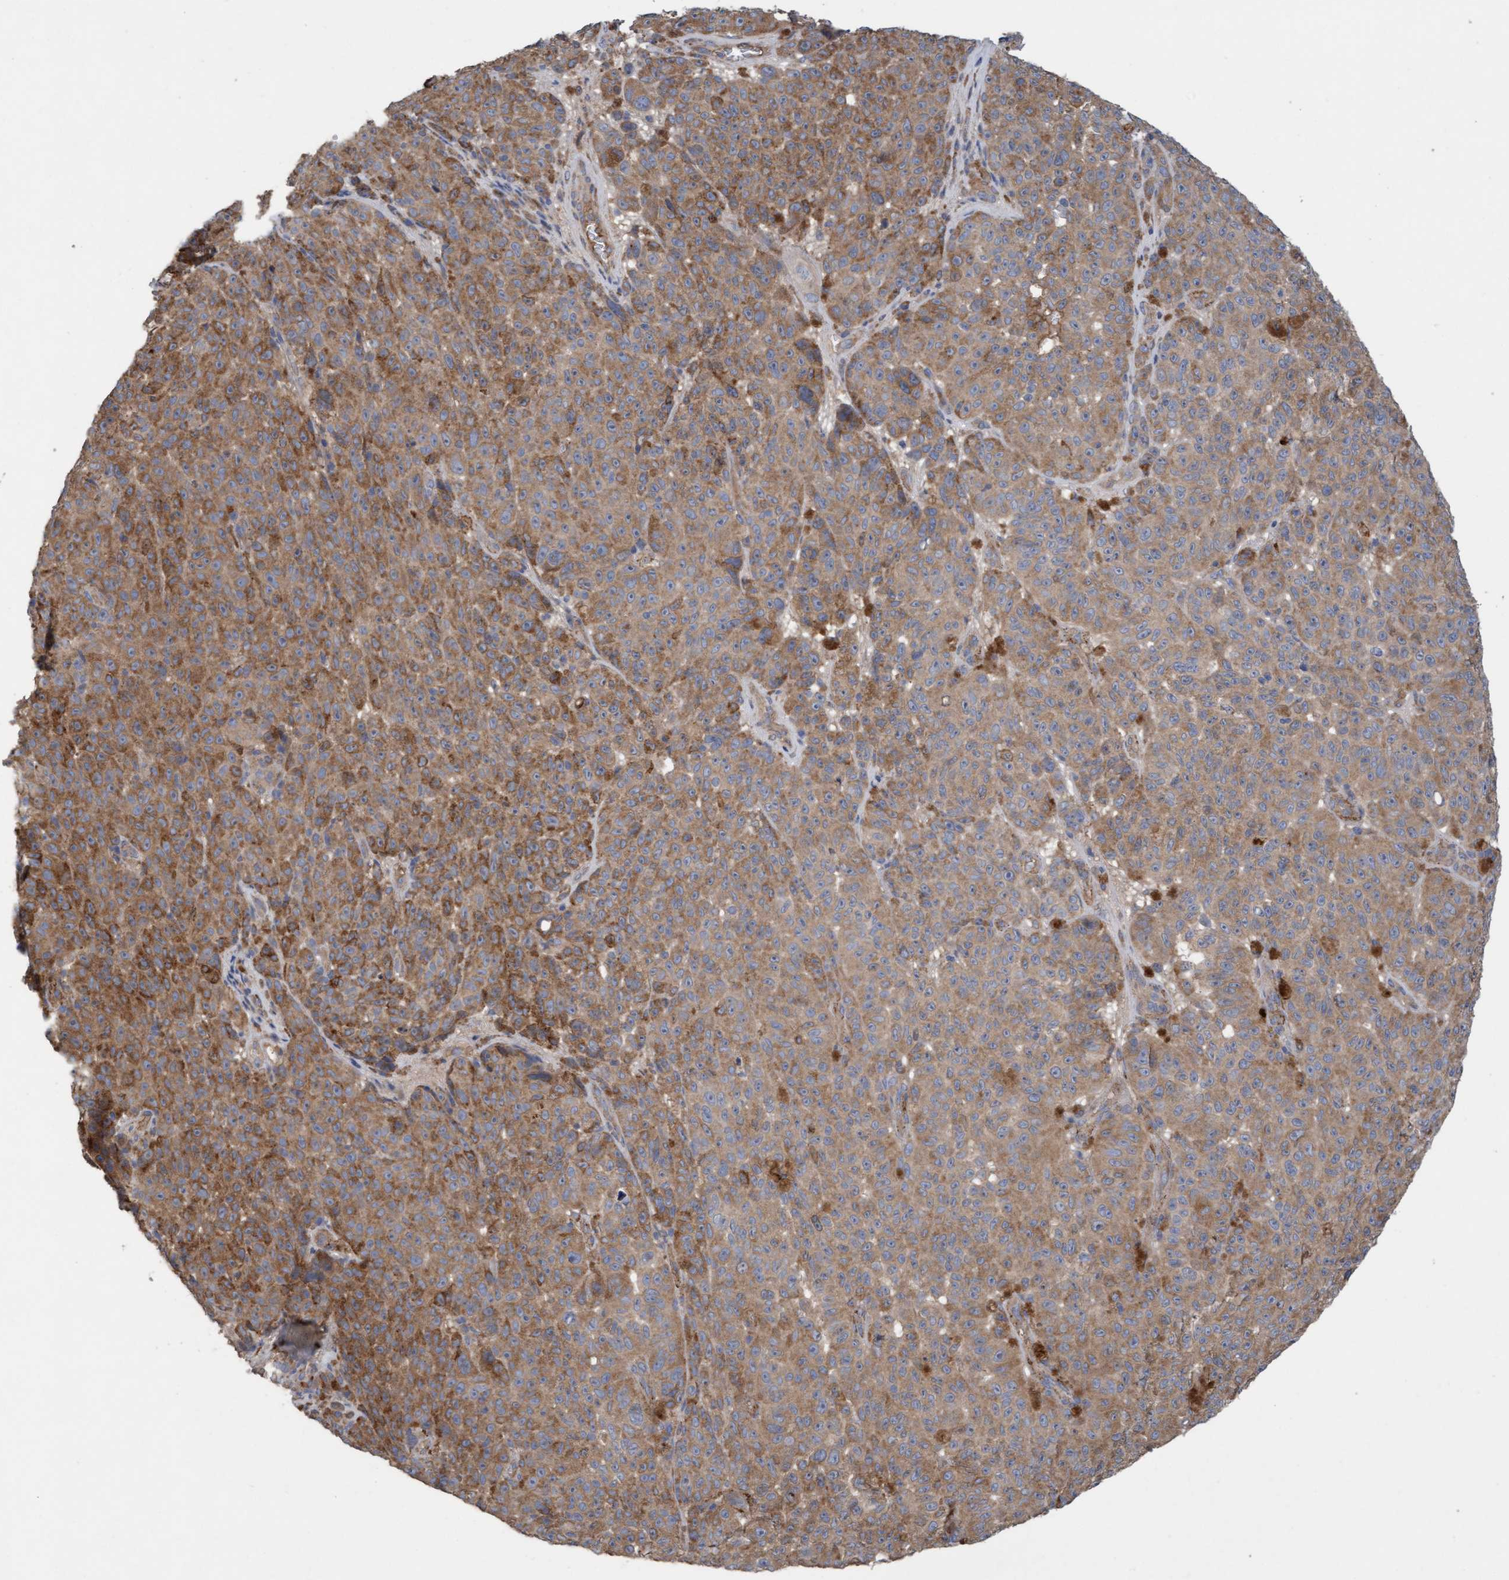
{"staining": {"intensity": "moderate", "quantity": ">75%", "location": "cytoplasmic/membranous"}, "tissue": "melanoma", "cell_type": "Tumor cells", "image_type": "cancer", "snomed": [{"axis": "morphology", "description": "Malignant melanoma, NOS"}, {"axis": "topography", "description": "Skin"}], "caption": "High-magnification brightfield microscopy of malignant melanoma stained with DAB (brown) and counterstained with hematoxylin (blue). tumor cells exhibit moderate cytoplasmic/membranous positivity is appreciated in approximately>75% of cells.", "gene": "DDHD2", "patient": {"sex": "female", "age": 82}}